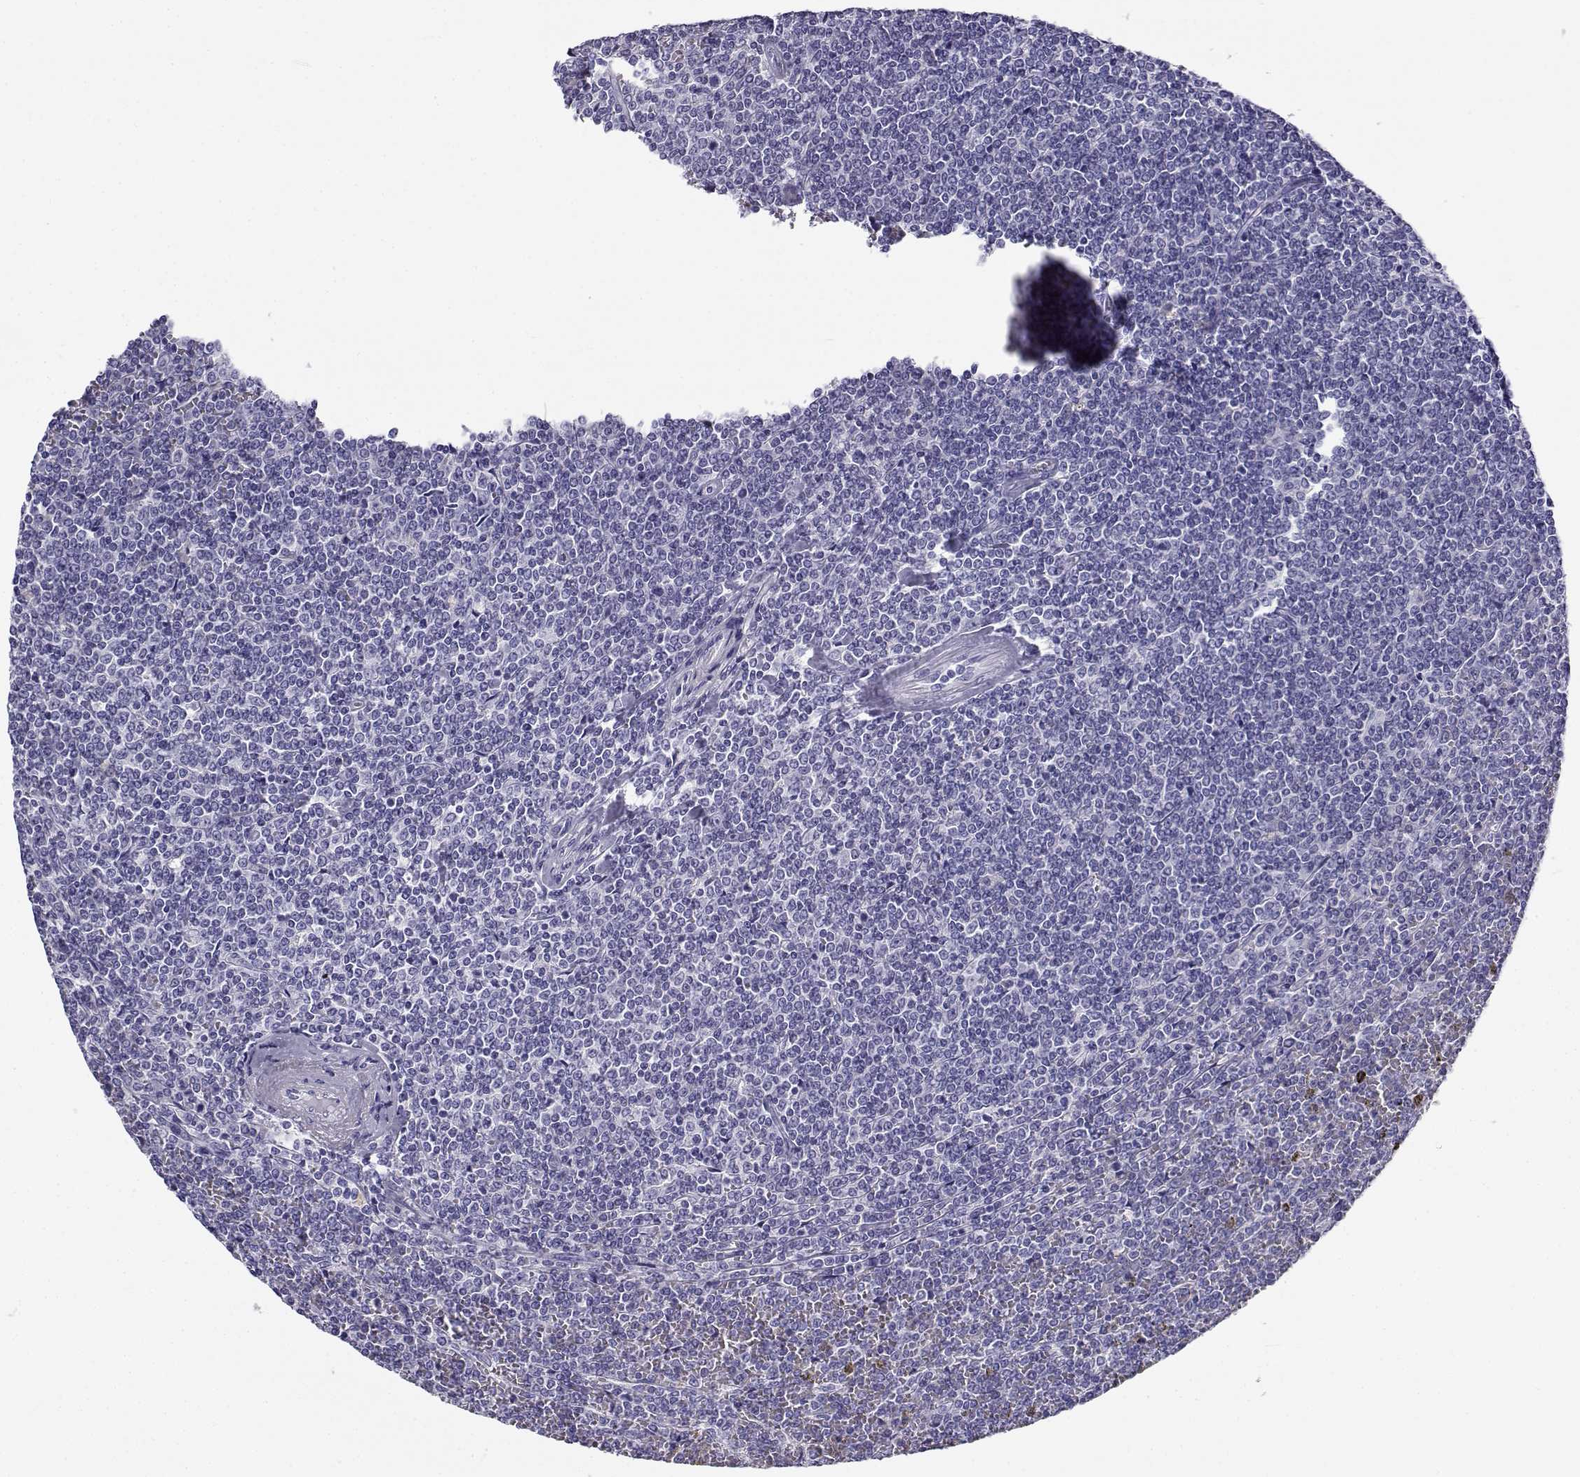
{"staining": {"intensity": "negative", "quantity": "none", "location": "none"}, "tissue": "lymphoma", "cell_type": "Tumor cells", "image_type": "cancer", "snomed": [{"axis": "morphology", "description": "Malignant lymphoma, non-Hodgkin's type, Low grade"}, {"axis": "topography", "description": "Spleen"}], "caption": "Tumor cells are negative for protein expression in human lymphoma. (DAB (3,3'-diaminobenzidine) immunohistochemistry visualized using brightfield microscopy, high magnification).", "gene": "CABS1", "patient": {"sex": "female", "age": 19}}